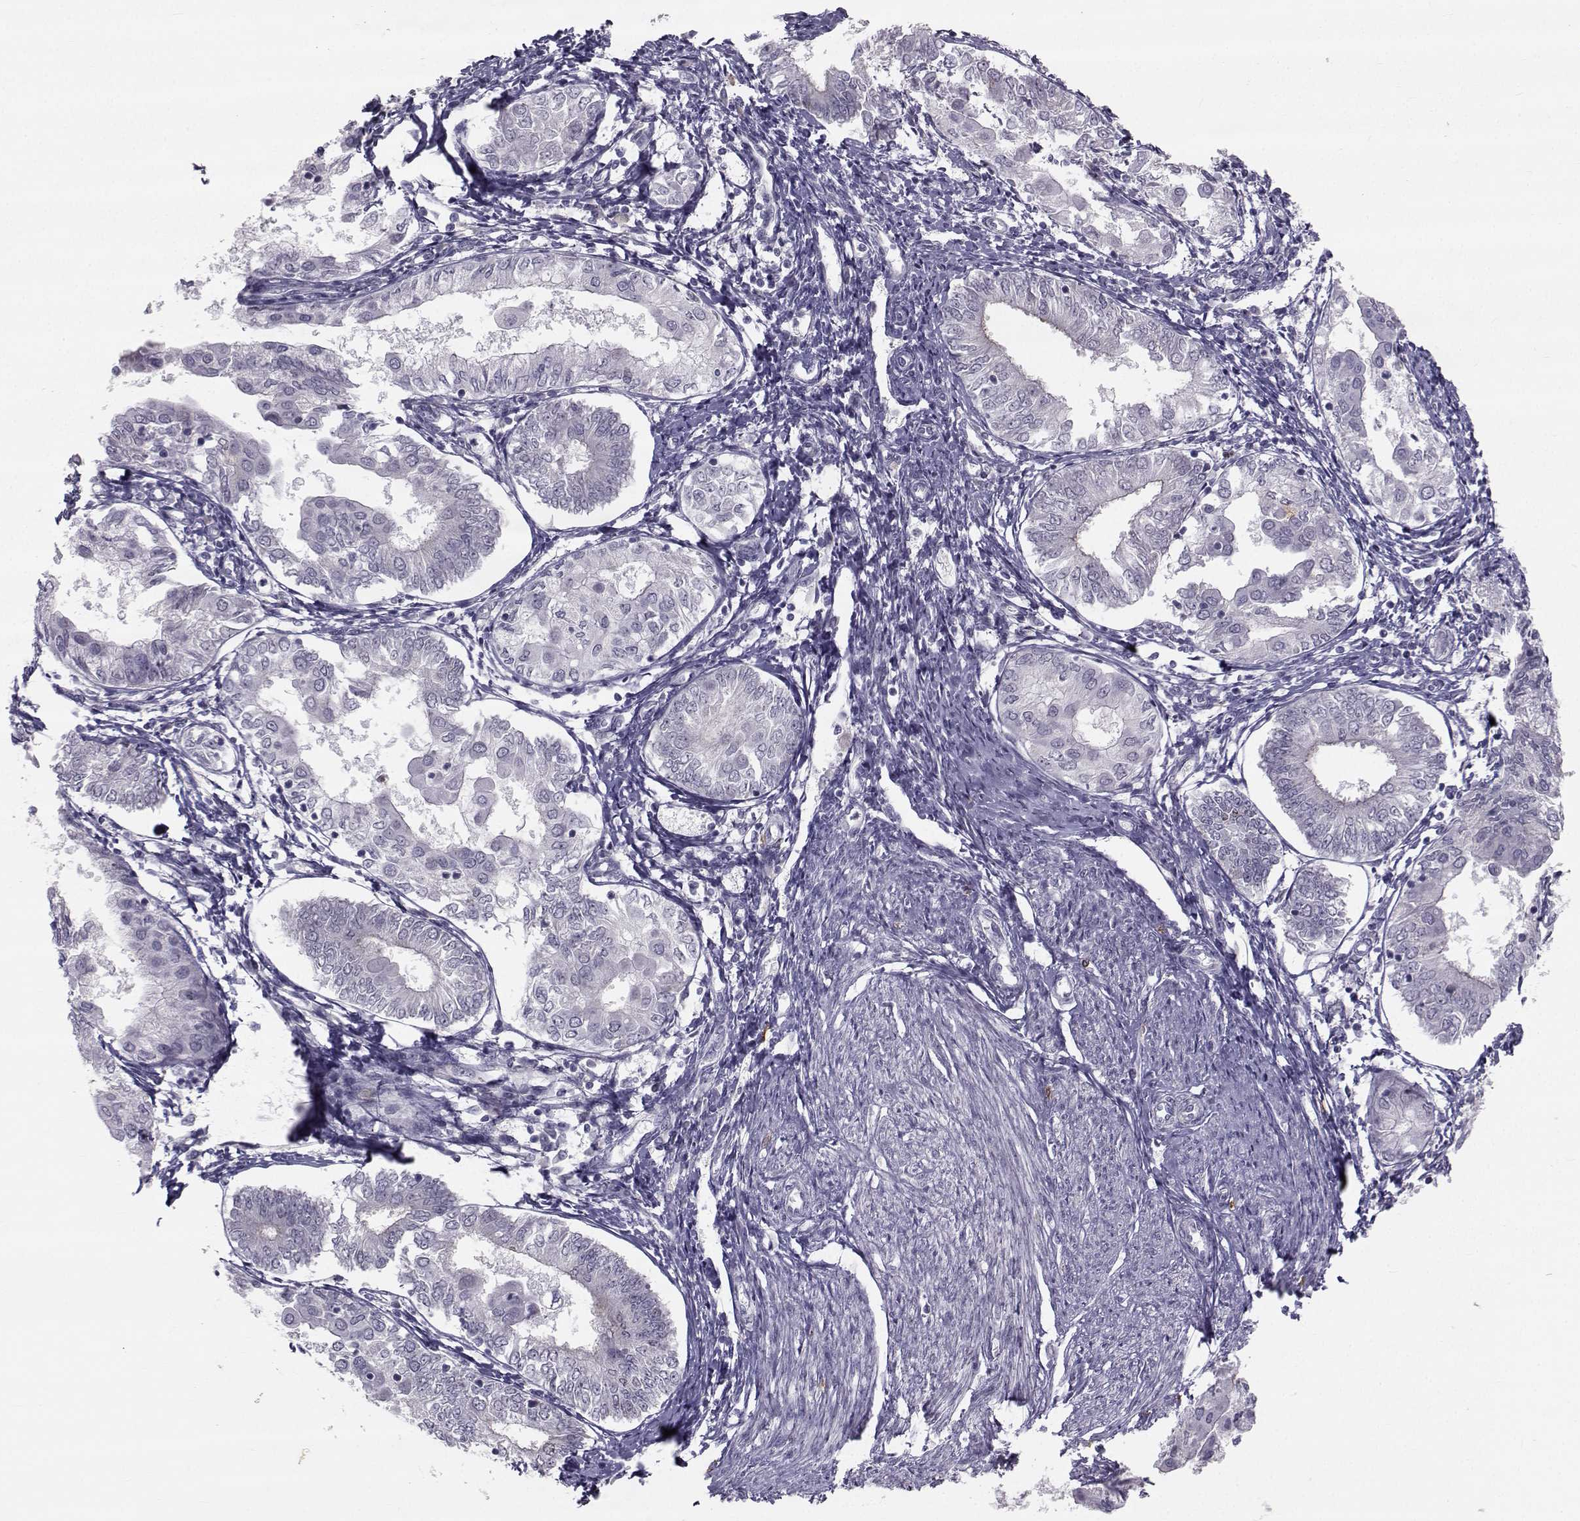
{"staining": {"intensity": "negative", "quantity": "none", "location": "none"}, "tissue": "endometrial cancer", "cell_type": "Tumor cells", "image_type": "cancer", "snomed": [{"axis": "morphology", "description": "Adenocarcinoma, NOS"}, {"axis": "topography", "description": "Endometrium"}], "caption": "Immunohistochemistry (IHC) micrograph of neoplastic tissue: human adenocarcinoma (endometrial) stained with DAB (3,3'-diaminobenzidine) shows no significant protein expression in tumor cells.", "gene": "LRP8", "patient": {"sex": "female", "age": 68}}